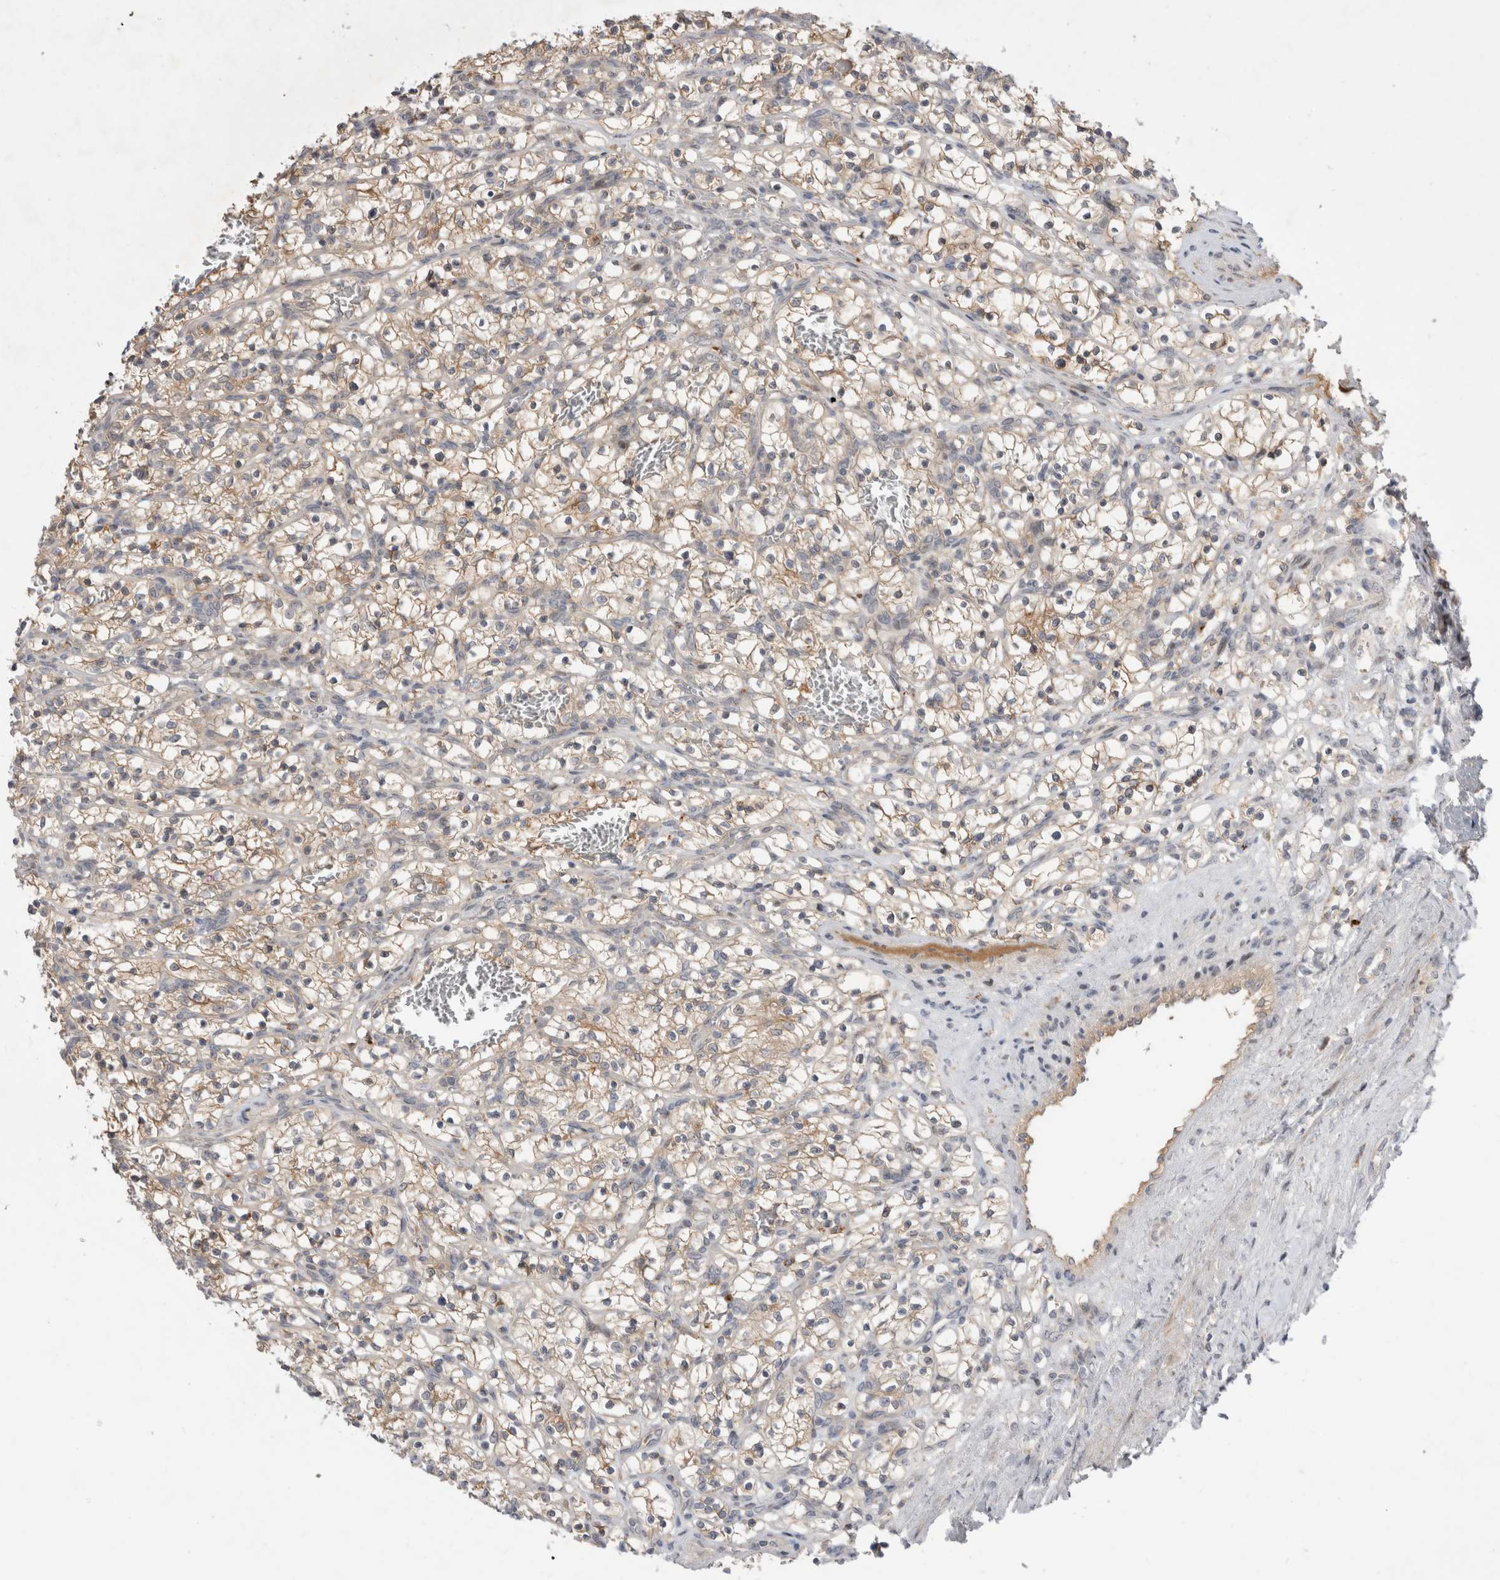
{"staining": {"intensity": "weak", "quantity": ">75%", "location": "cytoplasmic/membranous"}, "tissue": "renal cancer", "cell_type": "Tumor cells", "image_type": "cancer", "snomed": [{"axis": "morphology", "description": "Adenocarcinoma, NOS"}, {"axis": "topography", "description": "Kidney"}], "caption": "The immunohistochemical stain labels weak cytoplasmic/membranous expression in tumor cells of renal adenocarcinoma tissue. (DAB = brown stain, brightfield microscopy at high magnification).", "gene": "PLEKHM1", "patient": {"sex": "female", "age": 57}}